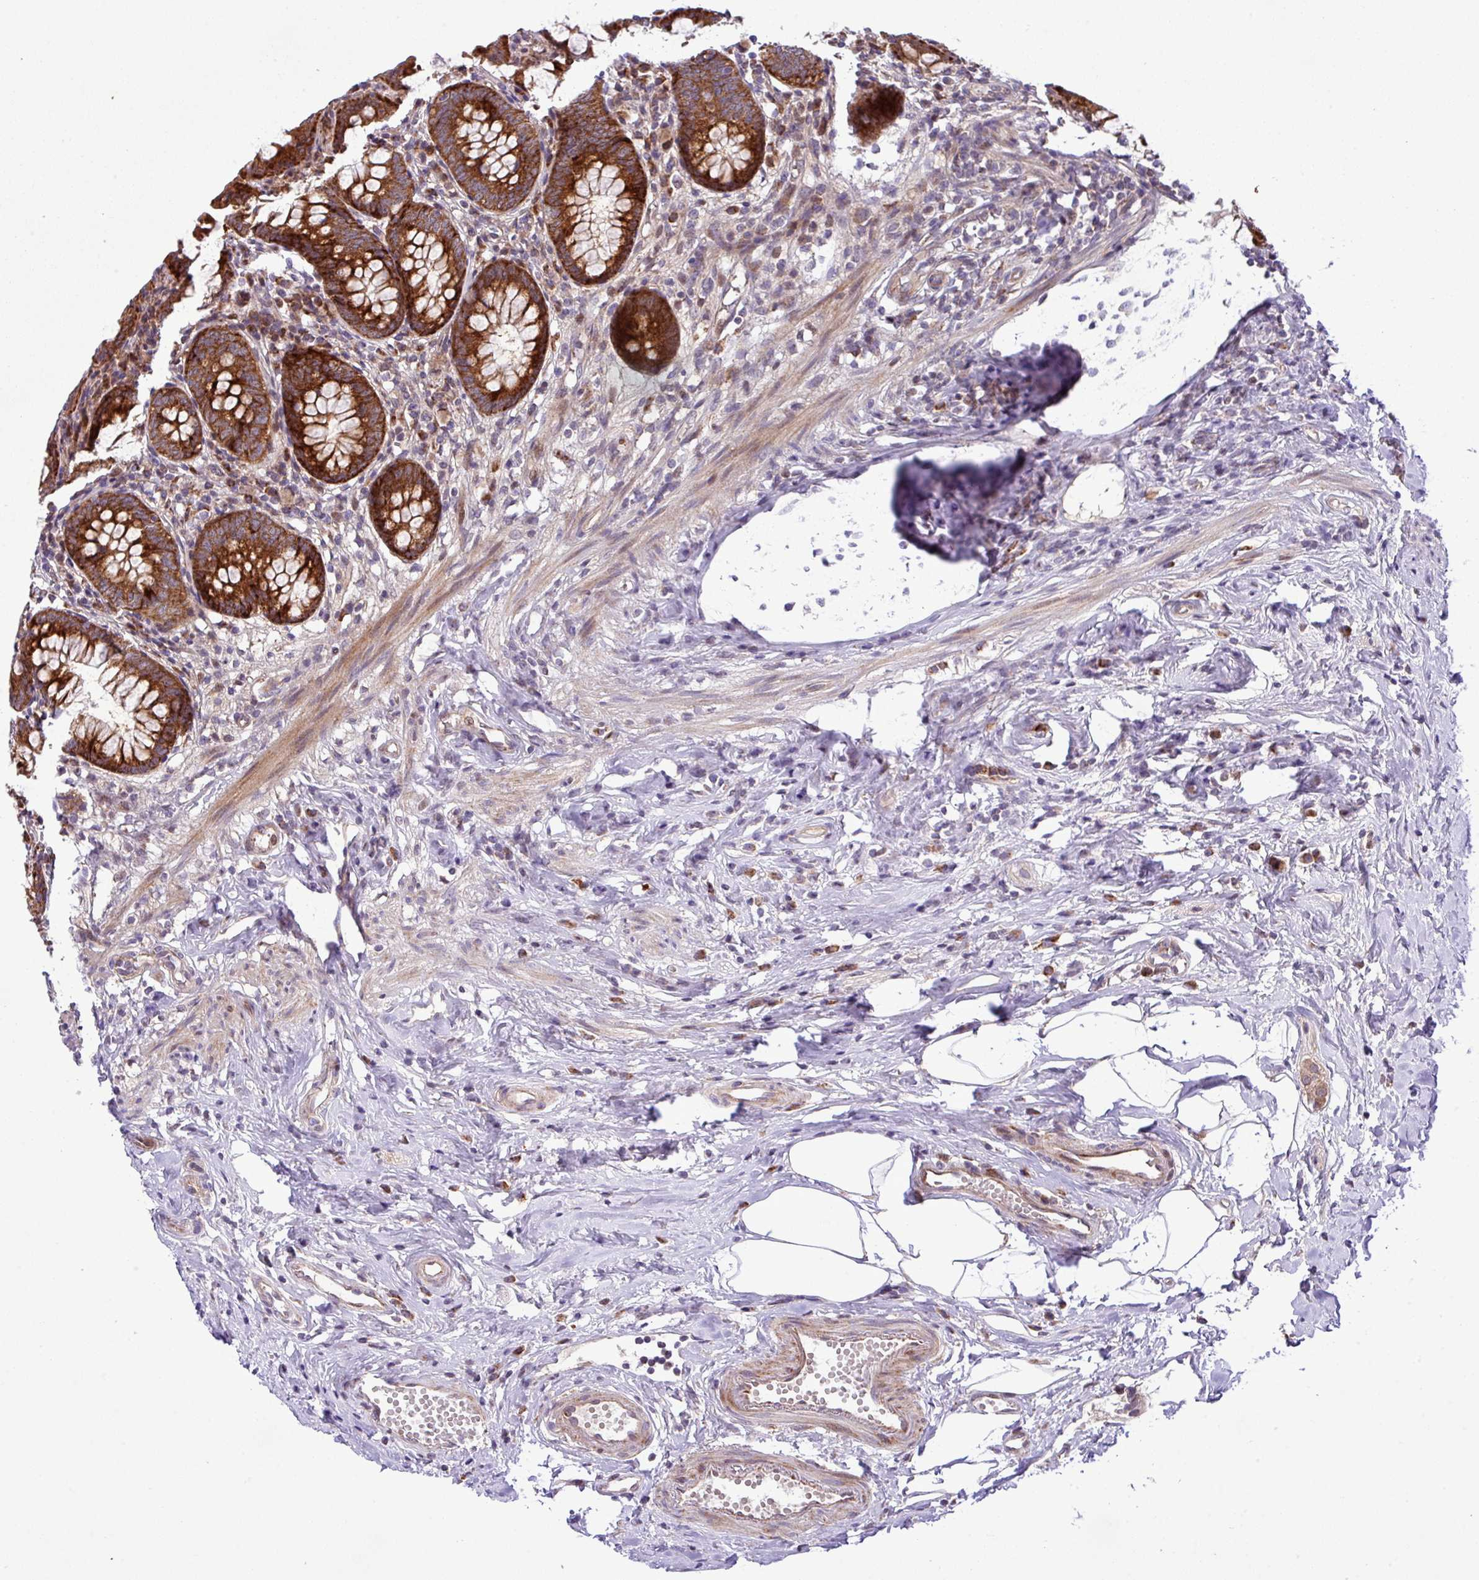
{"staining": {"intensity": "strong", "quantity": ">75%", "location": "cytoplasmic/membranous"}, "tissue": "appendix", "cell_type": "Glandular cells", "image_type": "normal", "snomed": [{"axis": "morphology", "description": "Normal tissue, NOS"}, {"axis": "topography", "description": "Appendix"}], "caption": "Immunohistochemical staining of unremarkable appendix exhibits high levels of strong cytoplasmic/membranous positivity in approximately >75% of glandular cells.", "gene": "B3GNT9", "patient": {"sex": "female", "age": 54}}